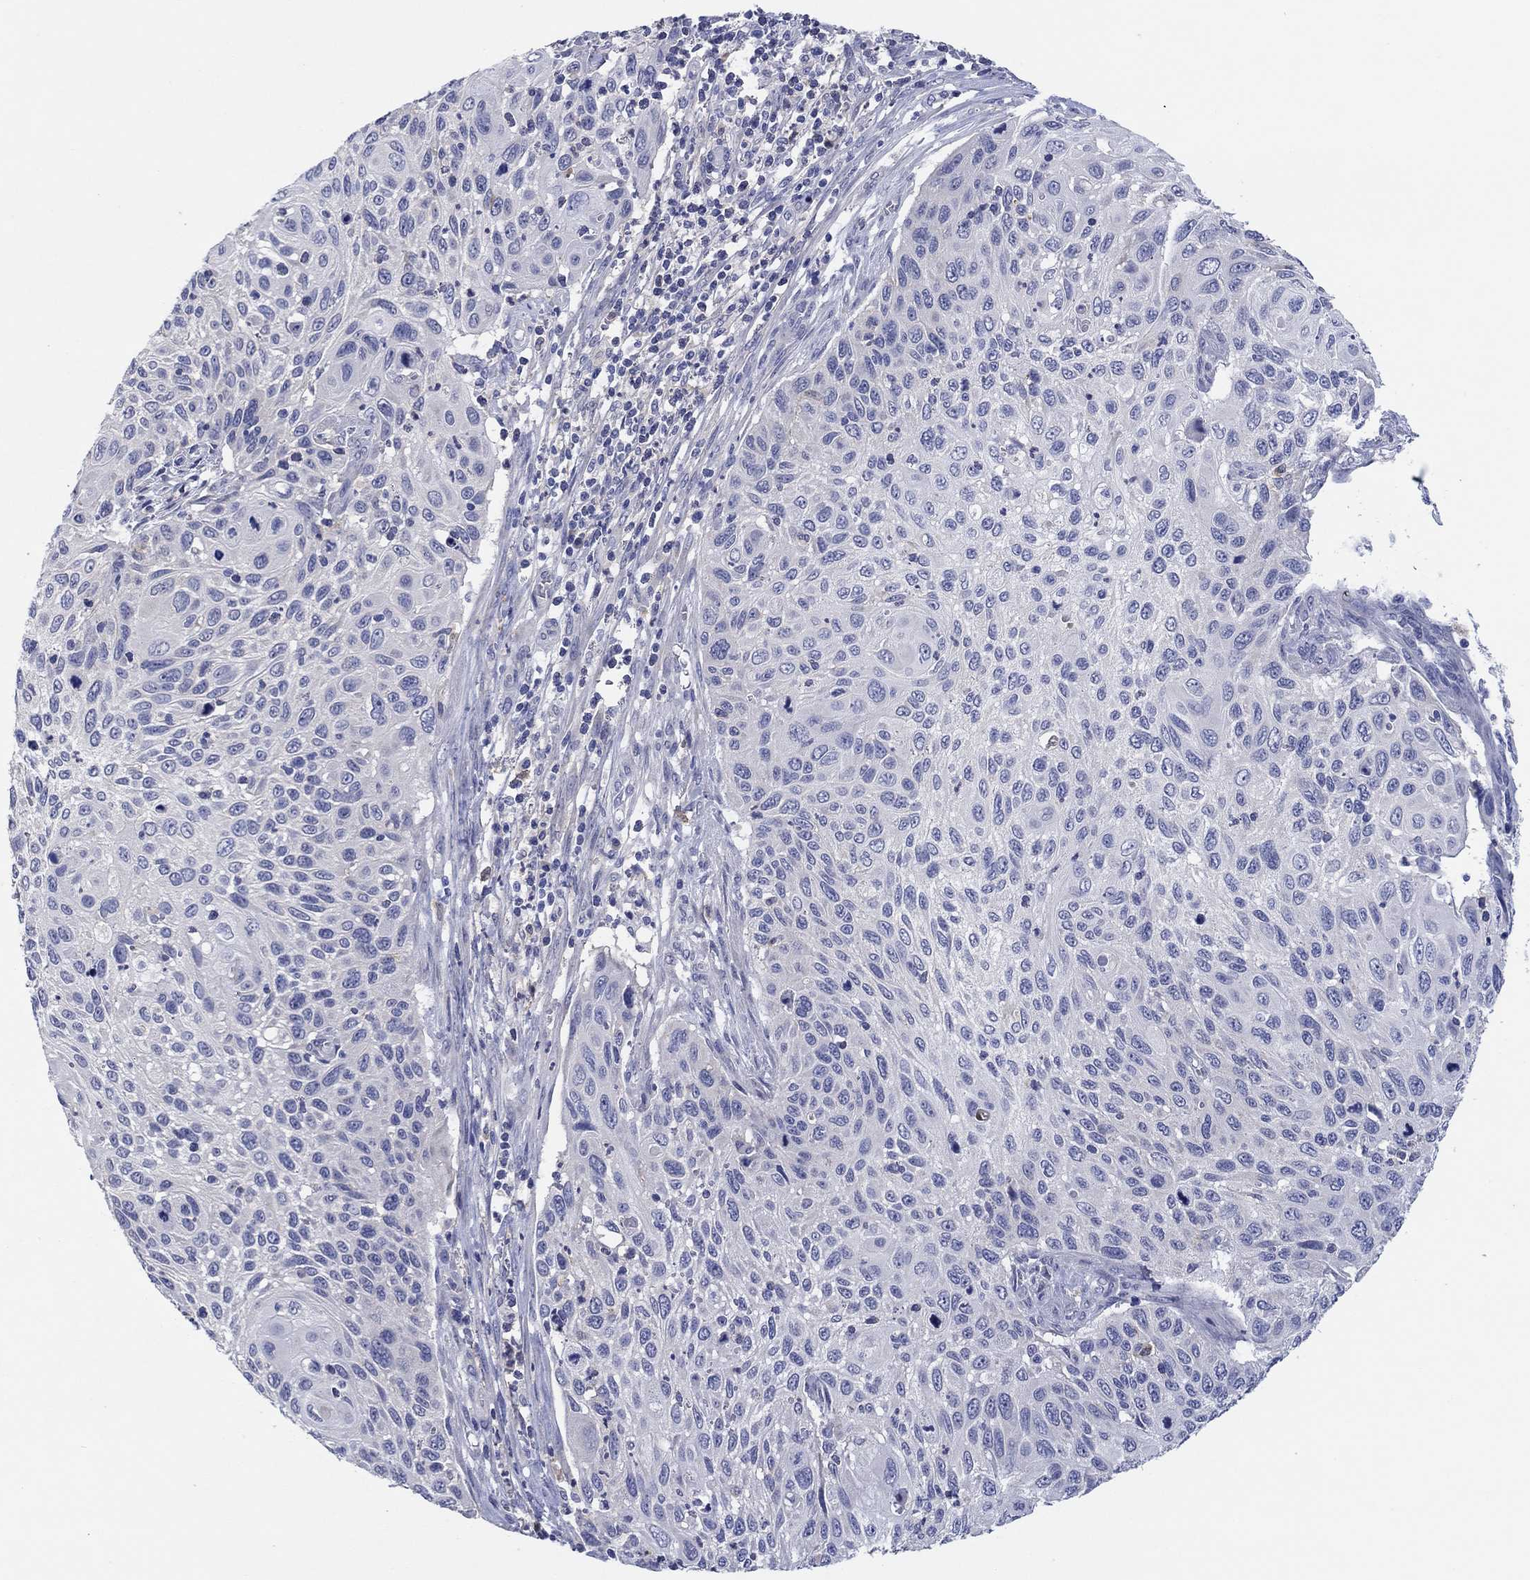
{"staining": {"intensity": "negative", "quantity": "none", "location": "none"}, "tissue": "cervical cancer", "cell_type": "Tumor cells", "image_type": "cancer", "snomed": [{"axis": "morphology", "description": "Squamous cell carcinoma, NOS"}, {"axis": "topography", "description": "Cervix"}], "caption": "An immunohistochemistry photomicrograph of squamous cell carcinoma (cervical) is shown. There is no staining in tumor cells of squamous cell carcinoma (cervical).", "gene": "HDC", "patient": {"sex": "female", "age": 70}}